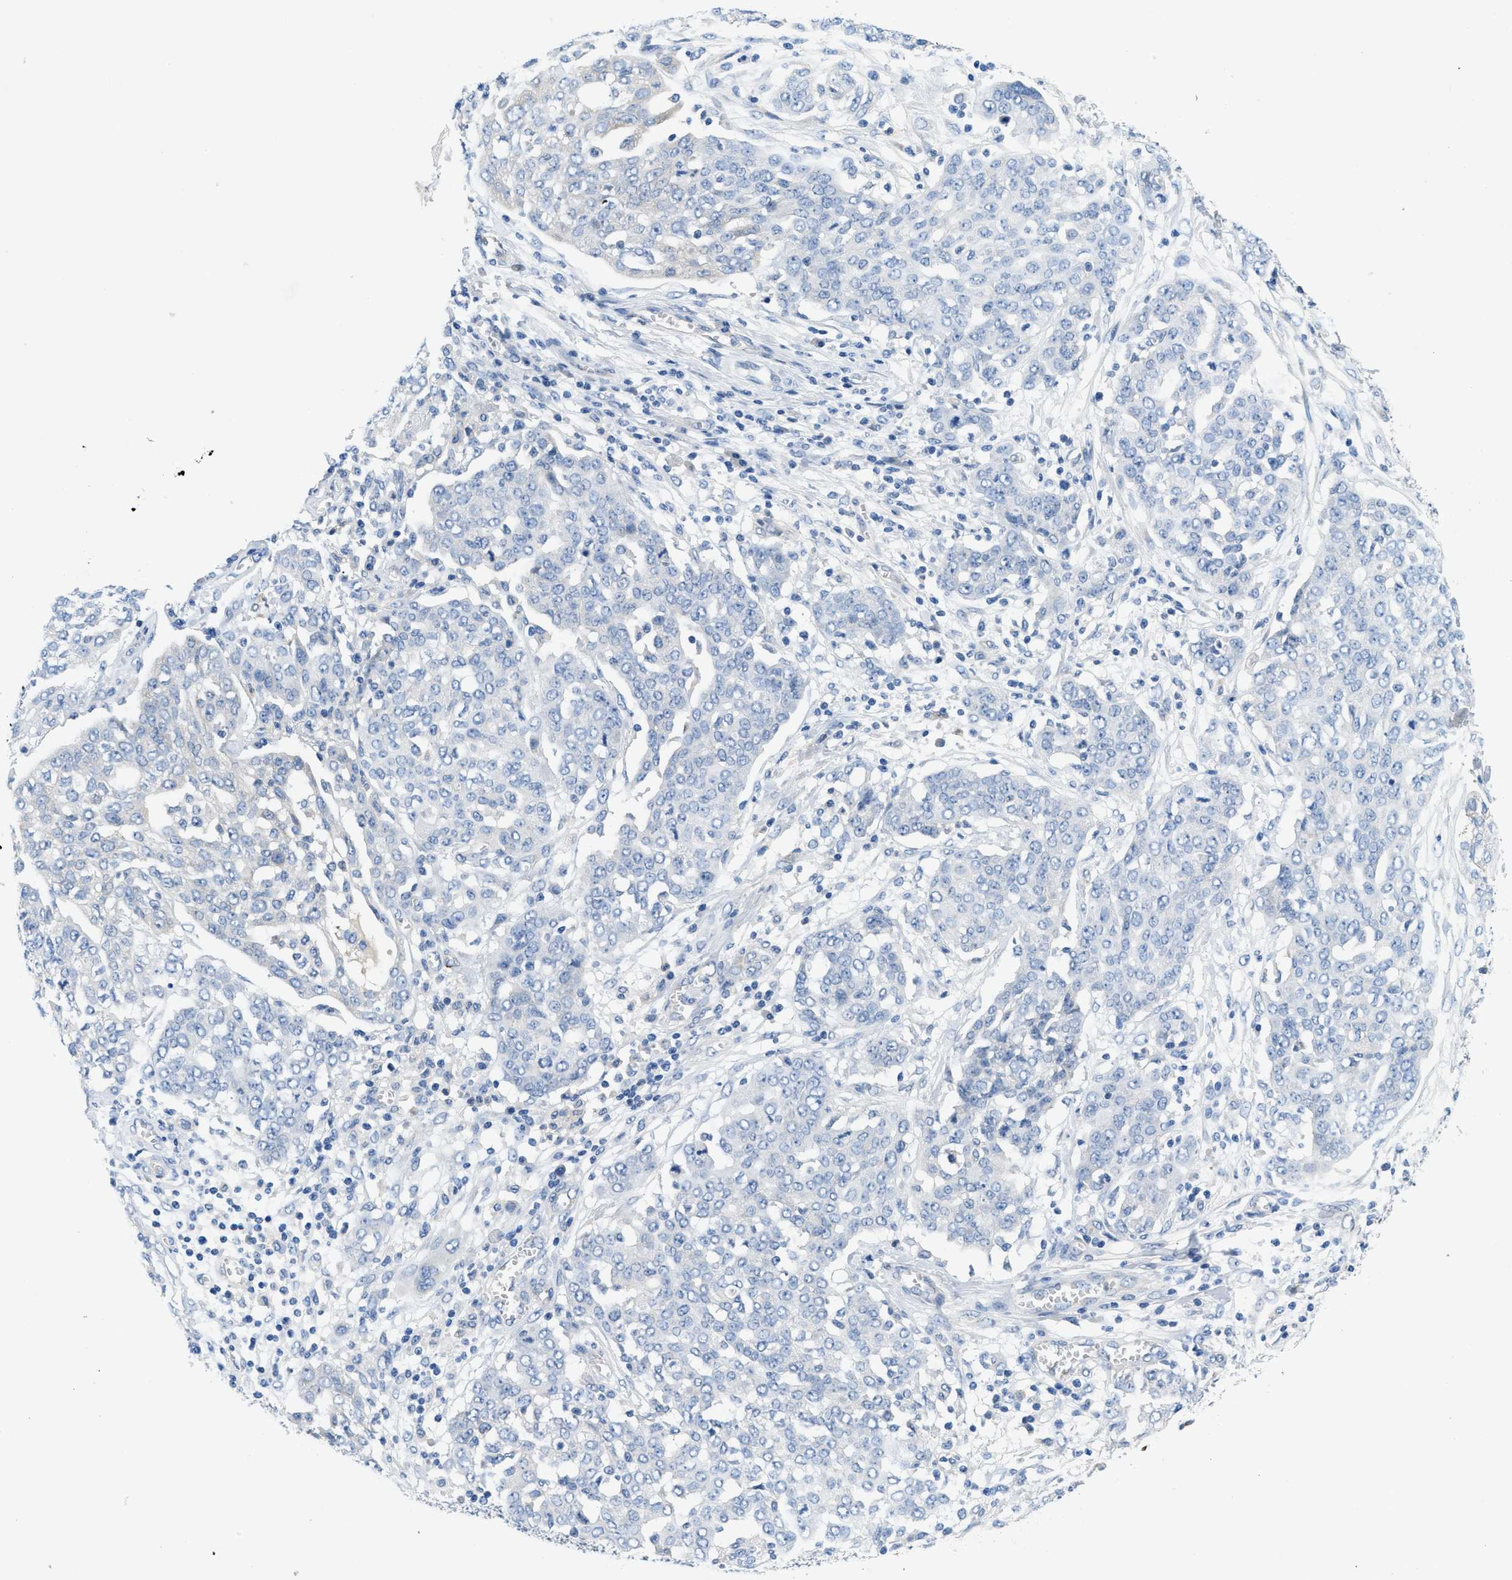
{"staining": {"intensity": "negative", "quantity": "none", "location": "none"}, "tissue": "ovarian cancer", "cell_type": "Tumor cells", "image_type": "cancer", "snomed": [{"axis": "morphology", "description": "Cystadenocarcinoma, serous, NOS"}, {"axis": "topography", "description": "Soft tissue"}, {"axis": "topography", "description": "Ovary"}], "caption": "Tumor cells show no significant expression in ovarian serous cystadenocarcinoma.", "gene": "PGR", "patient": {"sex": "female", "age": 57}}